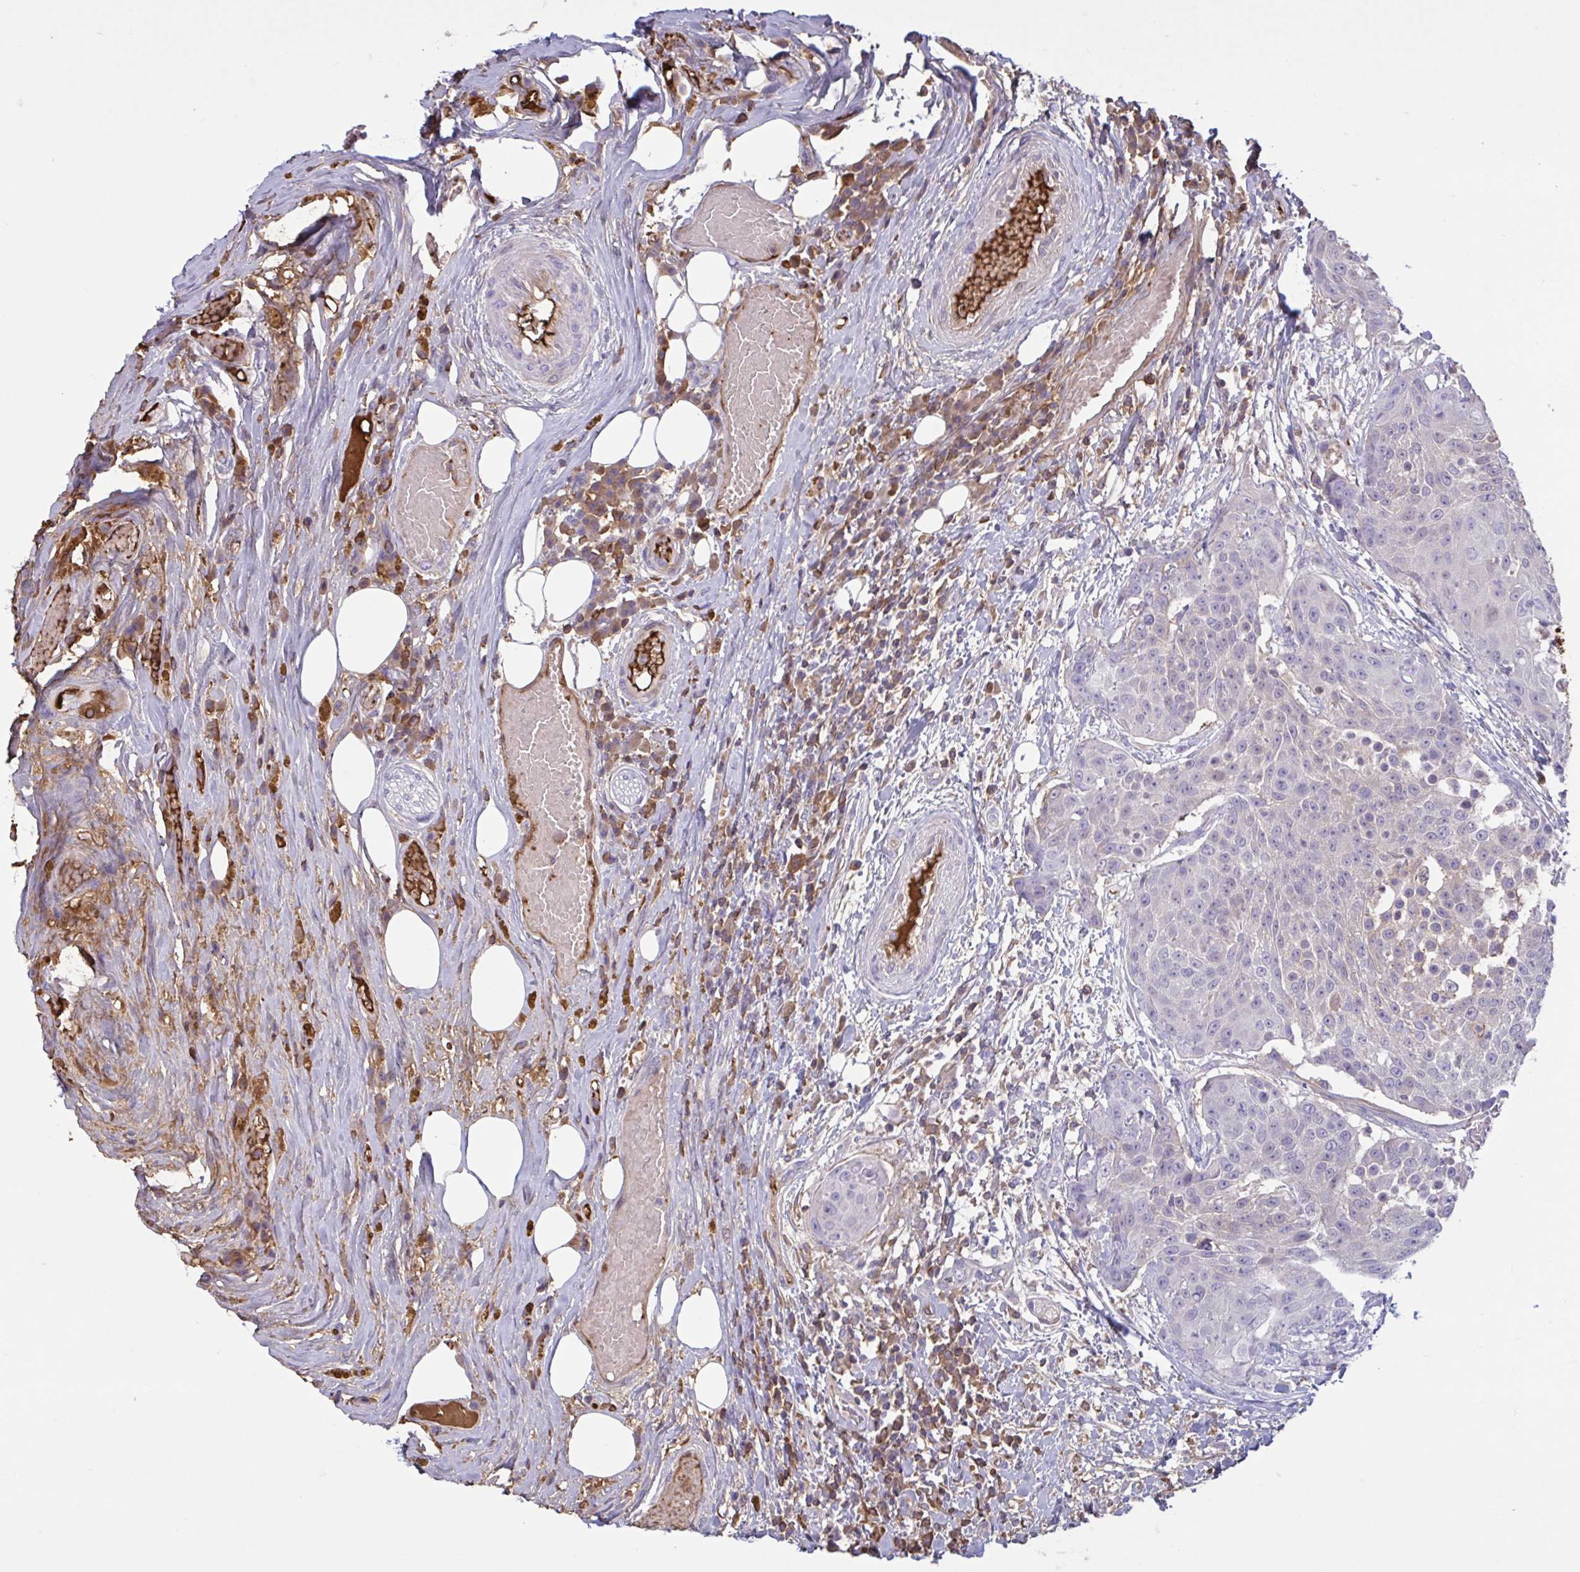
{"staining": {"intensity": "negative", "quantity": "none", "location": "none"}, "tissue": "urothelial cancer", "cell_type": "Tumor cells", "image_type": "cancer", "snomed": [{"axis": "morphology", "description": "Urothelial carcinoma, High grade"}, {"axis": "topography", "description": "Urinary bladder"}], "caption": "Immunohistochemistry (IHC) photomicrograph of high-grade urothelial carcinoma stained for a protein (brown), which exhibits no staining in tumor cells.", "gene": "IL1R1", "patient": {"sex": "female", "age": 63}}